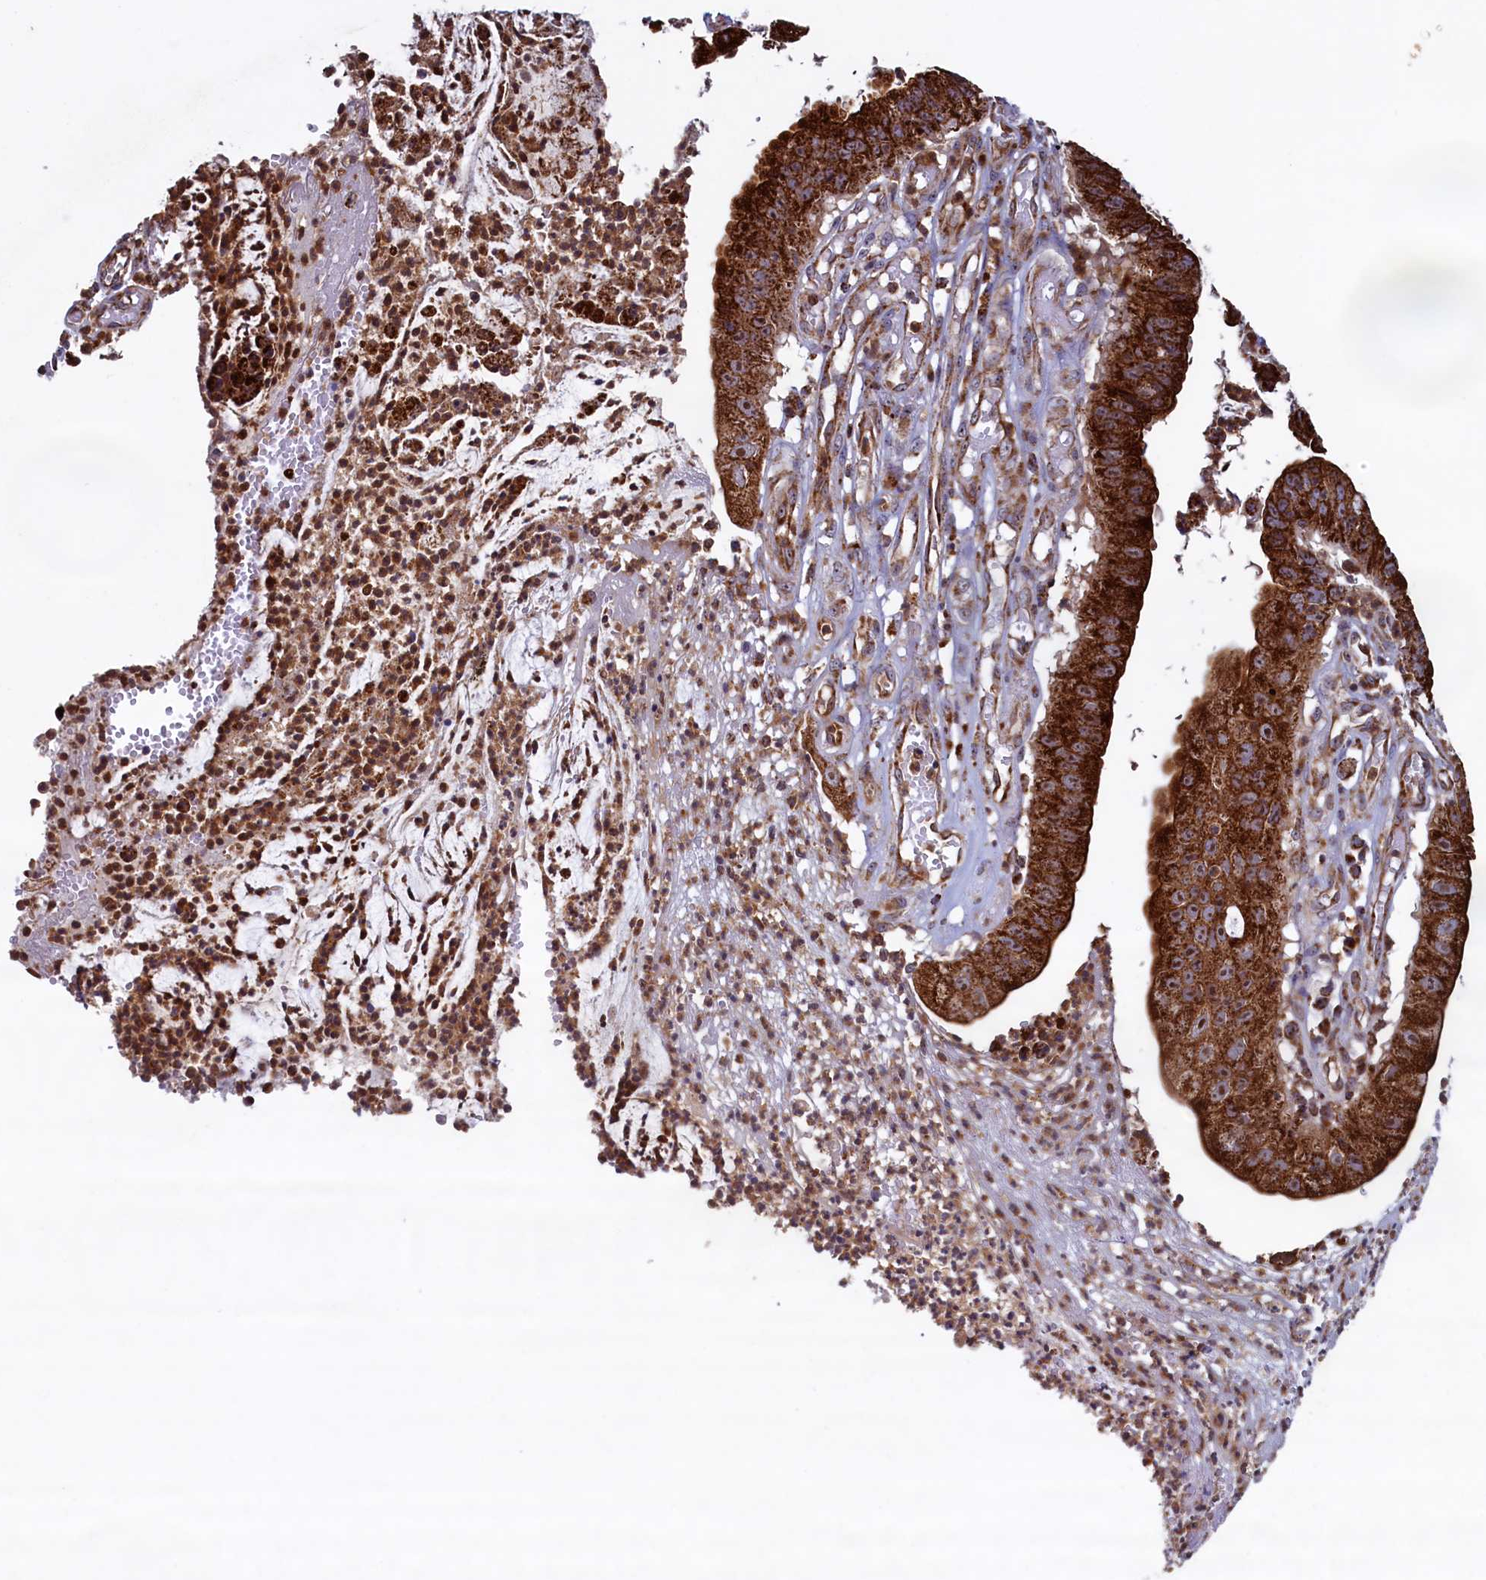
{"staining": {"intensity": "strong", "quantity": ">75%", "location": "cytoplasmic/membranous"}, "tissue": "stomach cancer", "cell_type": "Tumor cells", "image_type": "cancer", "snomed": [{"axis": "morphology", "description": "Adenocarcinoma, NOS"}, {"axis": "topography", "description": "Stomach"}], "caption": "Human adenocarcinoma (stomach) stained for a protein (brown) reveals strong cytoplasmic/membranous positive expression in approximately >75% of tumor cells.", "gene": "UBE3B", "patient": {"sex": "male", "age": 59}}